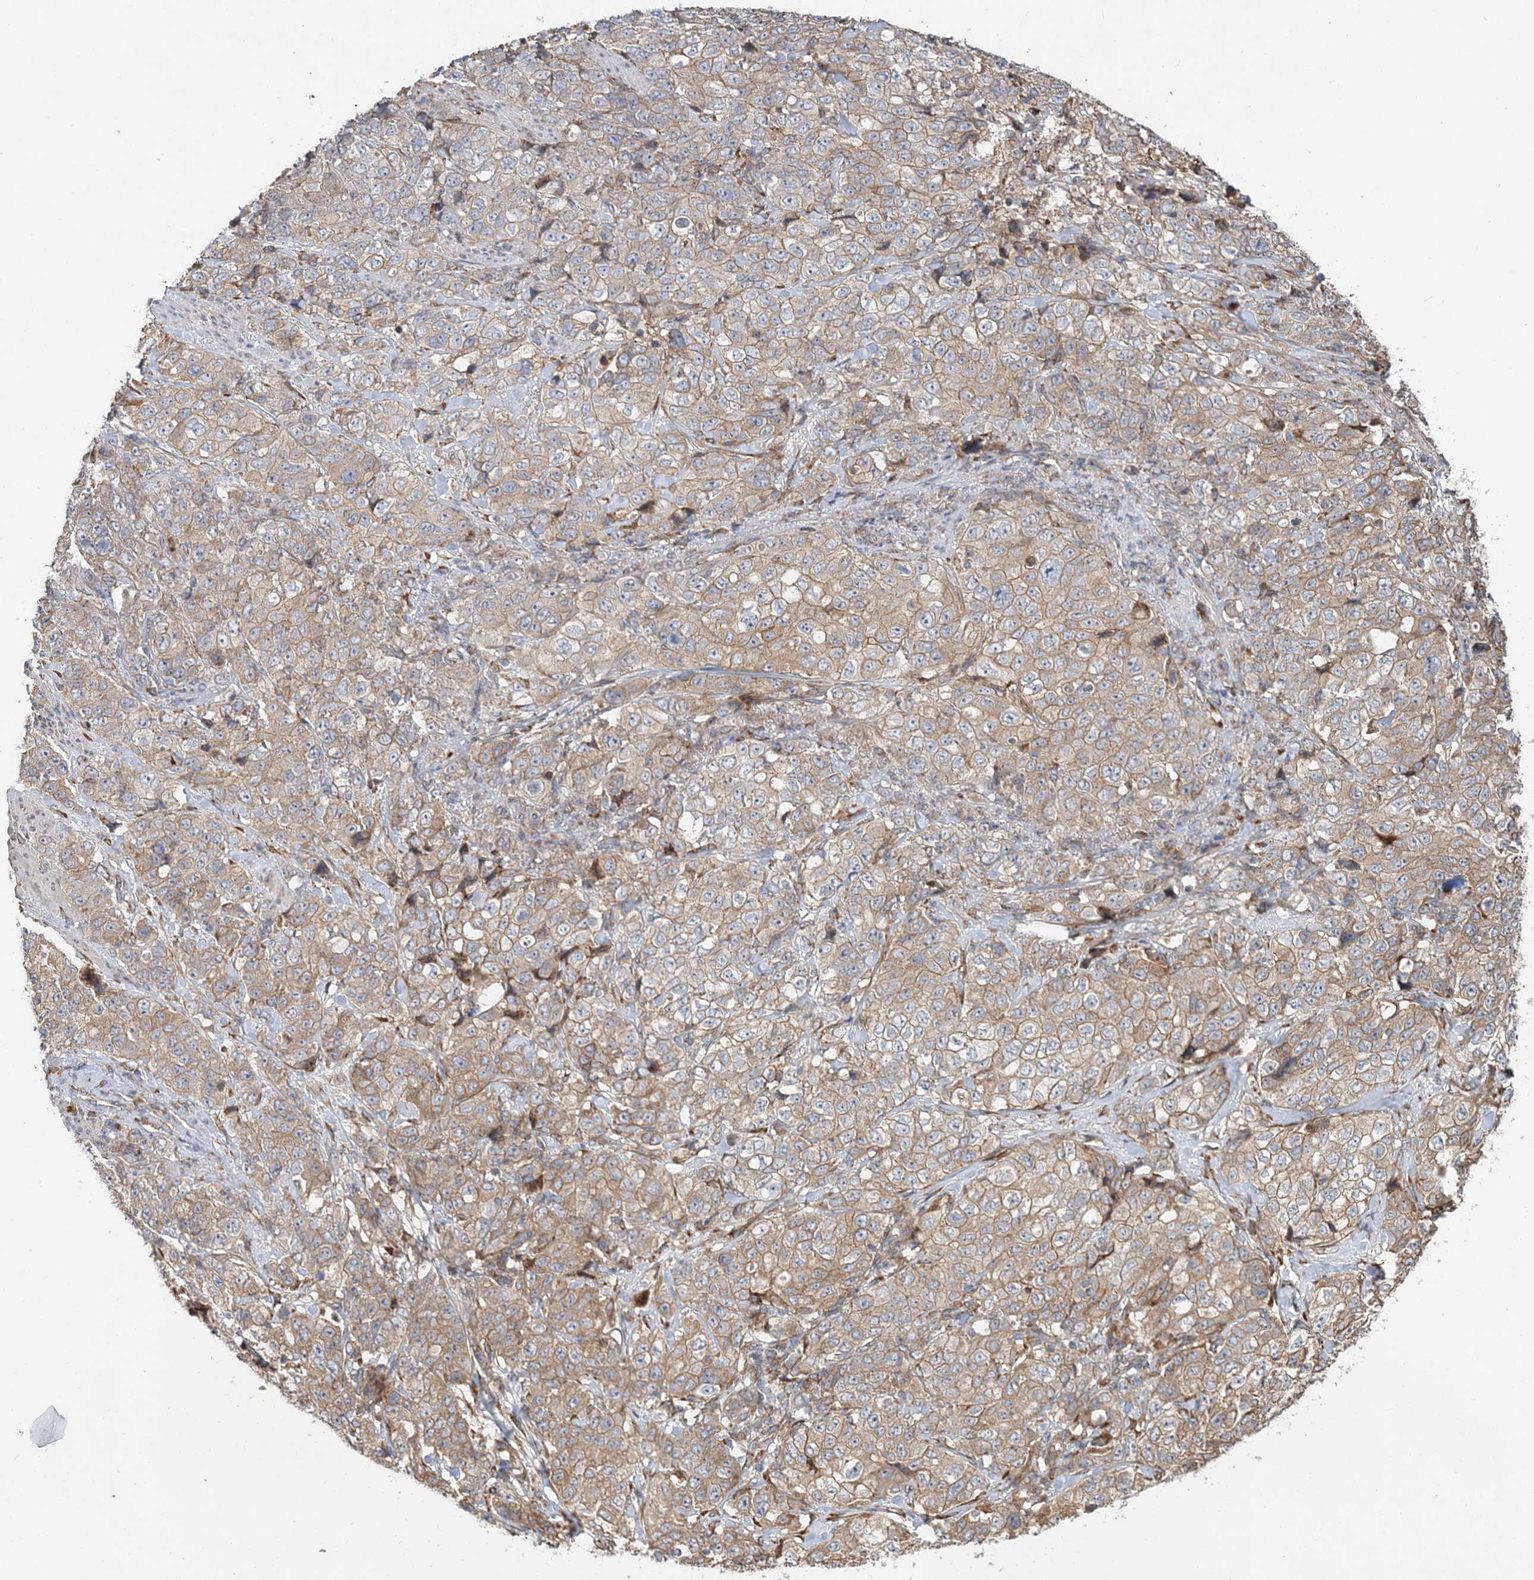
{"staining": {"intensity": "weak", "quantity": ">75%", "location": "cytoplasmic/membranous"}, "tissue": "stomach cancer", "cell_type": "Tumor cells", "image_type": "cancer", "snomed": [{"axis": "morphology", "description": "Adenocarcinoma, NOS"}, {"axis": "topography", "description": "Stomach"}], "caption": "The immunohistochemical stain shows weak cytoplasmic/membranous staining in tumor cells of stomach cancer (adenocarcinoma) tissue. (Brightfield microscopy of DAB IHC at high magnification).", "gene": "ZFYVE16", "patient": {"sex": "male", "age": 48}}